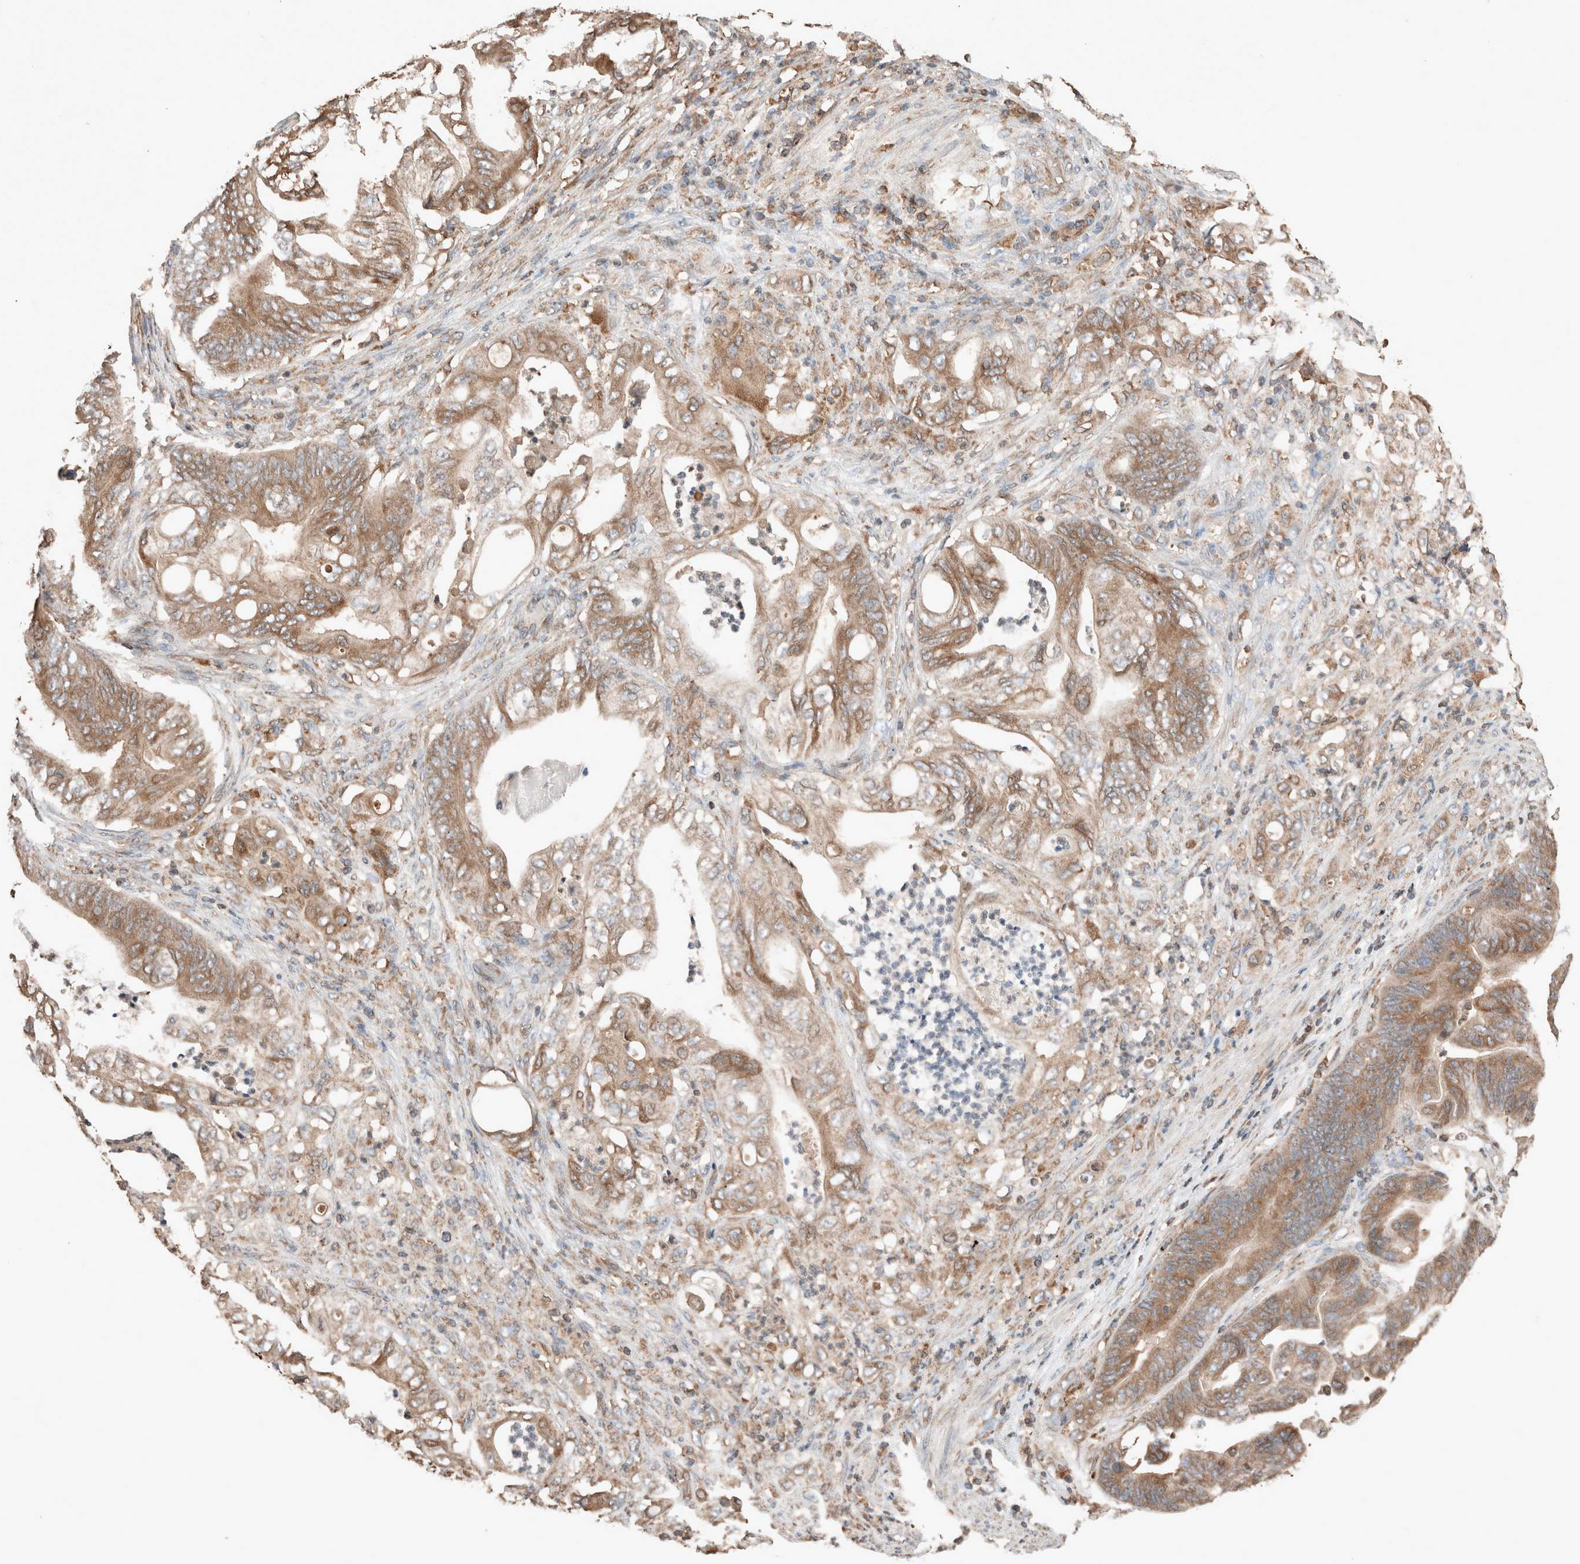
{"staining": {"intensity": "moderate", "quantity": ">75%", "location": "cytoplasmic/membranous"}, "tissue": "stomach cancer", "cell_type": "Tumor cells", "image_type": "cancer", "snomed": [{"axis": "morphology", "description": "Adenocarcinoma, NOS"}, {"axis": "topography", "description": "Stomach"}], "caption": "The photomicrograph reveals immunohistochemical staining of stomach adenocarcinoma. There is moderate cytoplasmic/membranous staining is seen in about >75% of tumor cells.", "gene": "ERAP2", "patient": {"sex": "female", "age": 73}}